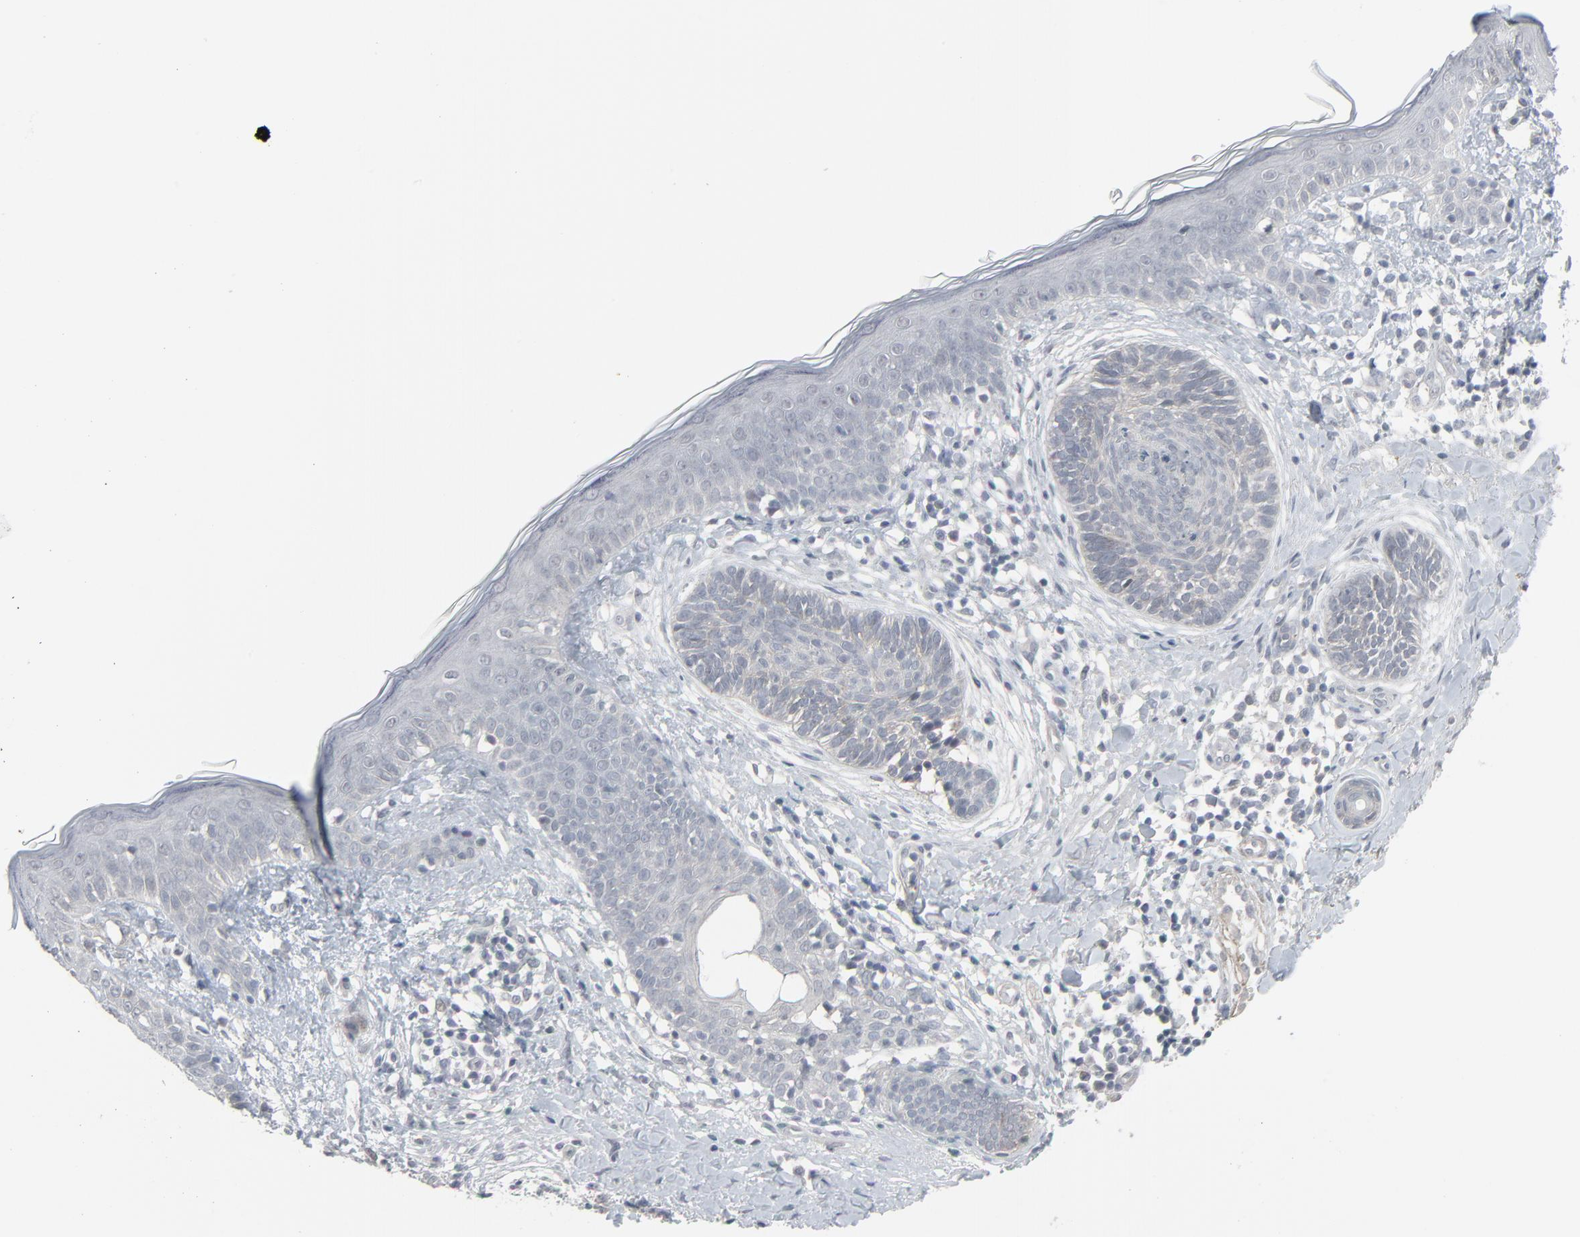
{"staining": {"intensity": "negative", "quantity": "none", "location": "none"}, "tissue": "skin cancer", "cell_type": "Tumor cells", "image_type": "cancer", "snomed": [{"axis": "morphology", "description": "Normal tissue, NOS"}, {"axis": "morphology", "description": "Basal cell carcinoma"}, {"axis": "topography", "description": "Skin"}], "caption": "Protein analysis of skin cancer shows no significant staining in tumor cells.", "gene": "NEUROD1", "patient": {"sex": "male", "age": 63}}